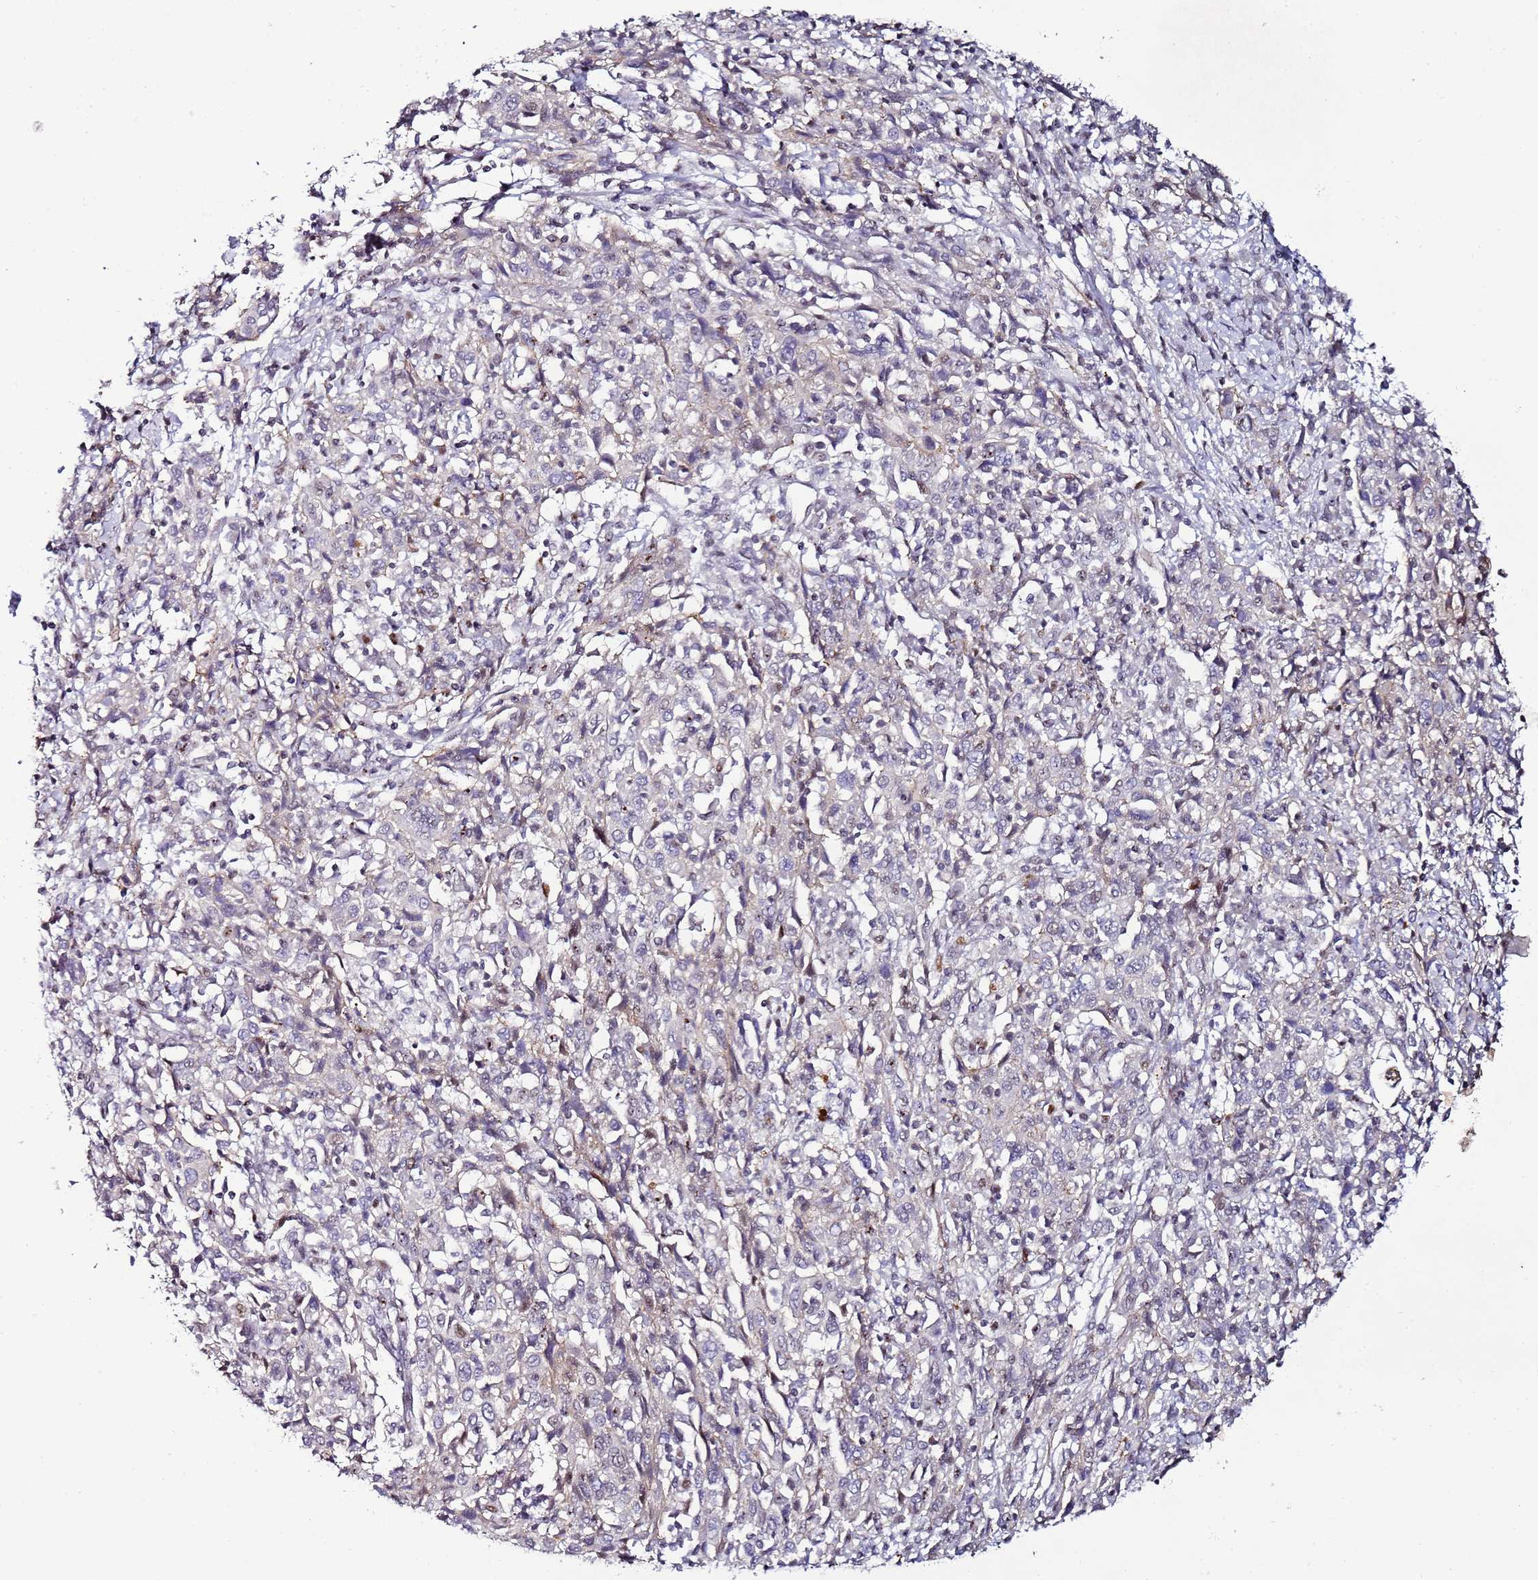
{"staining": {"intensity": "negative", "quantity": "none", "location": "none"}, "tissue": "cervical cancer", "cell_type": "Tumor cells", "image_type": "cancer", "snomed": [{"axis": "morphology", "description": "Squamous cell carcinoma, NOS"}, {"axis": "topography", "description": "Cervix"}], "caption": "Tumor cells are negative for brown protein staining in squamous cell carcinoma (cervical).", "gene": "PSMA7", "patient": {"sex": "female", "age": 46}}